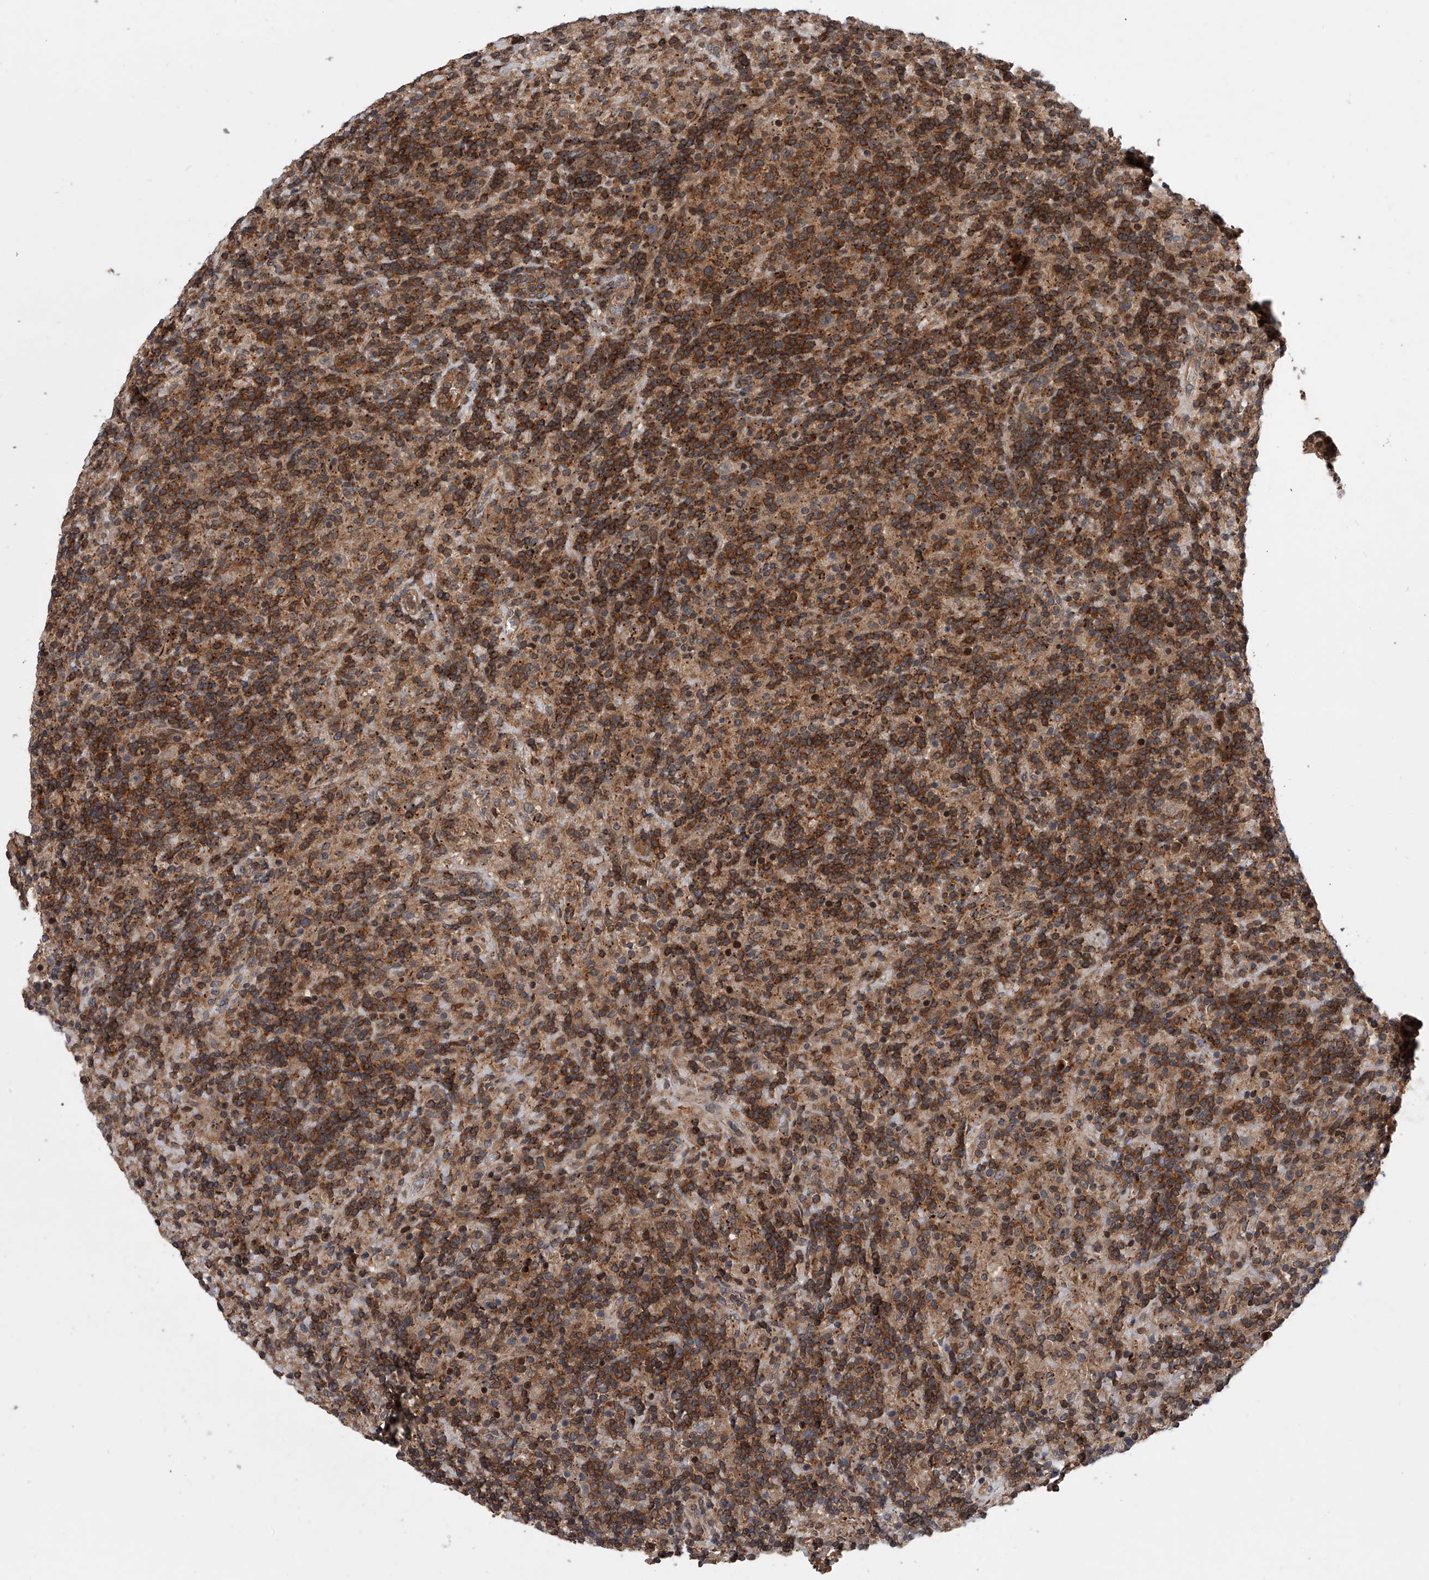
{"staining": {"intensity": "weak", "quantity": ">75%", "location": "cytoplasmic/membranous"}, "tissue": "lymphoma", "cell_type": "Tumor cells", "image_type": "cancer", "snomed": [{"axis": "morphology", "description": "Hodgkin's disease, NOS"}, {"axis": "topography", "description": "Lymph node"}], "caption": "There is low levels of weak cytoplasmic/membranous staining in tumor cells of Hodgkin's disease, as demonstrated by immunohistochemical staining (brown color).", "gene": "USP47", "patient": {"sex": "male", "age": 70}}